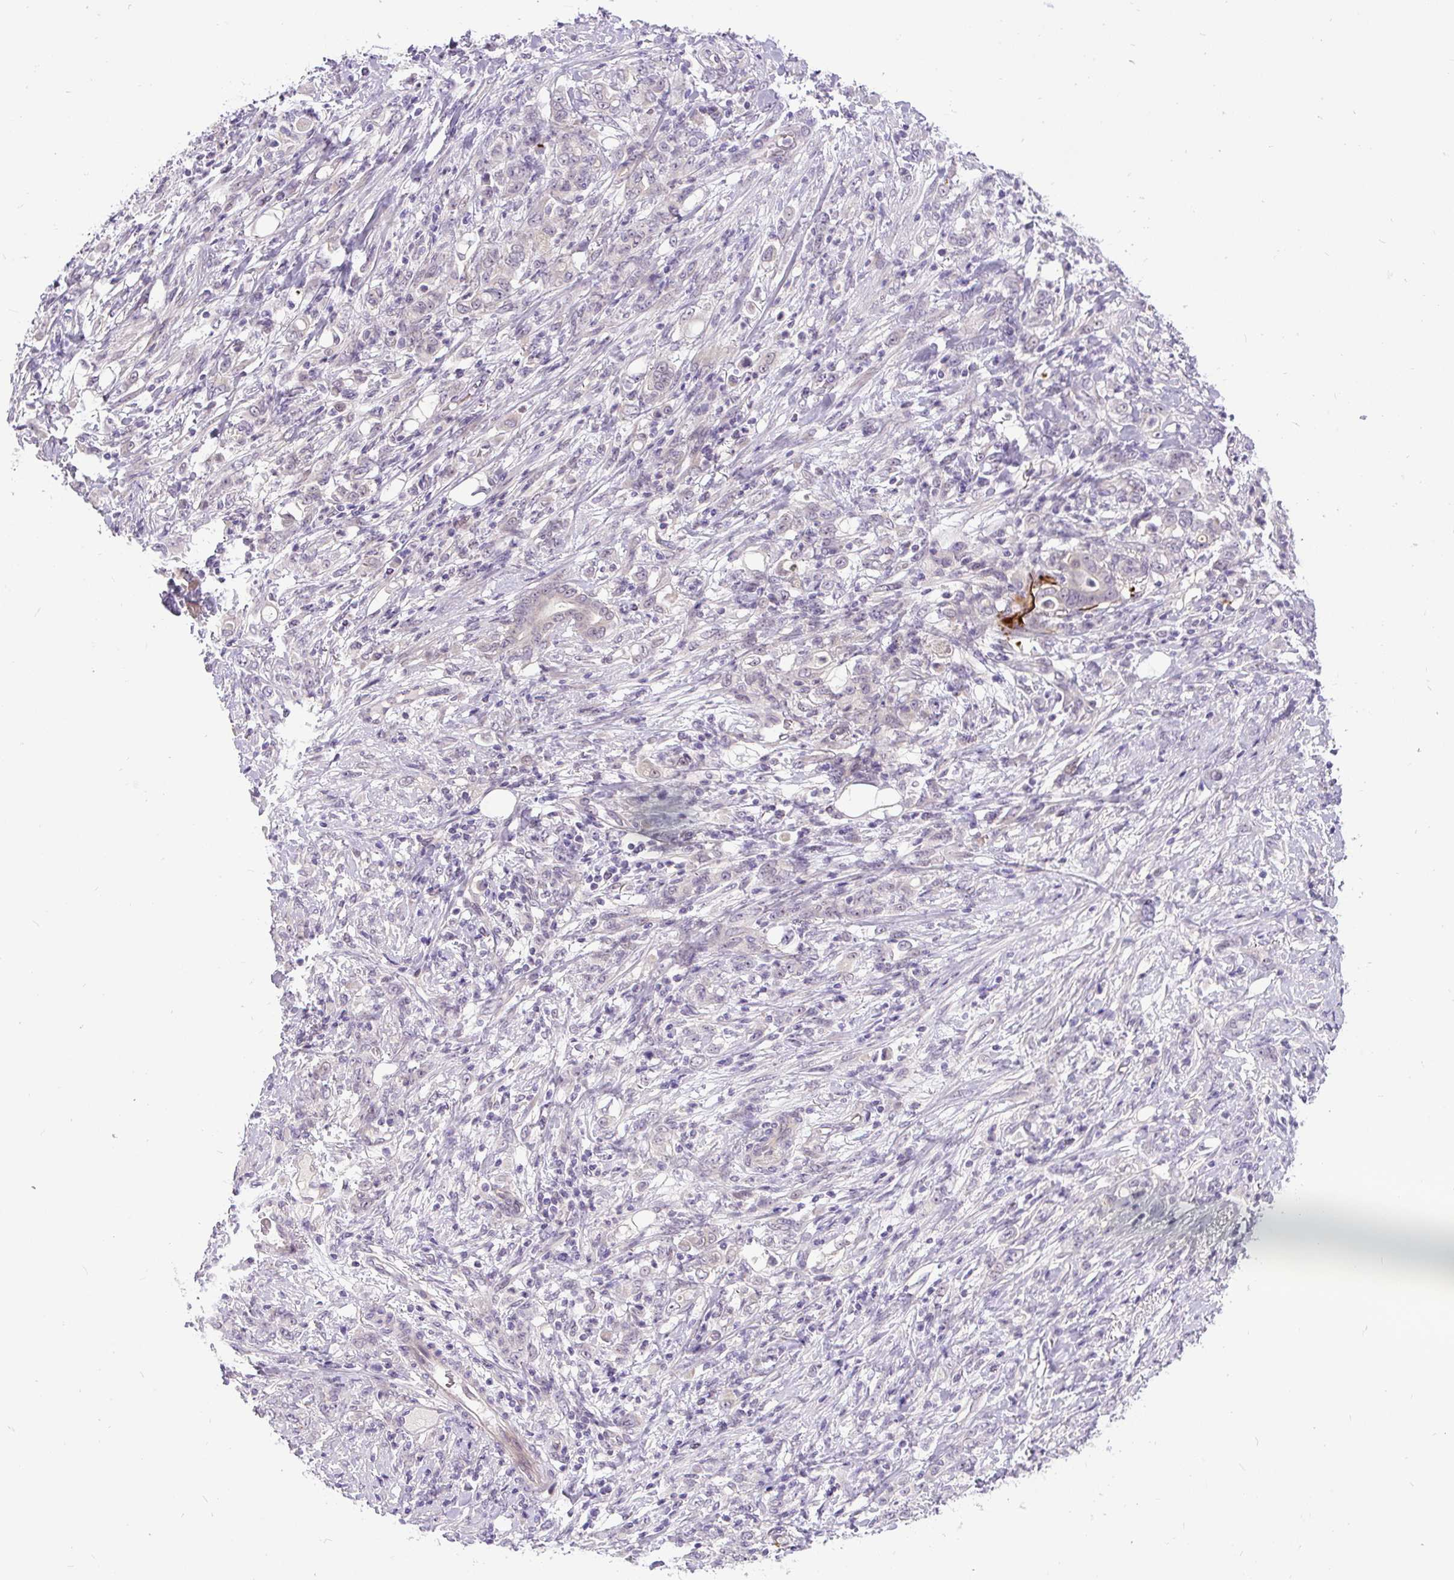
{"staining": {"intensity": "negative", "quantity": "none", "location": "none"}, "tissue": "stomach cancer", "cell_type": "Tumor cells", "image_type": "cancer", "snomed": [{"axis": "morphology", "description": "Adenocarcinoma, NOS"}, {"axis": "topography", "description": "Stomach"}], "caption": "The image demonstrates no significant staining in tumor cells of stomach cancer (adenocarcinoma).", "gene": "FAM117B", "patient": {"sex": "female", "age": 79}}